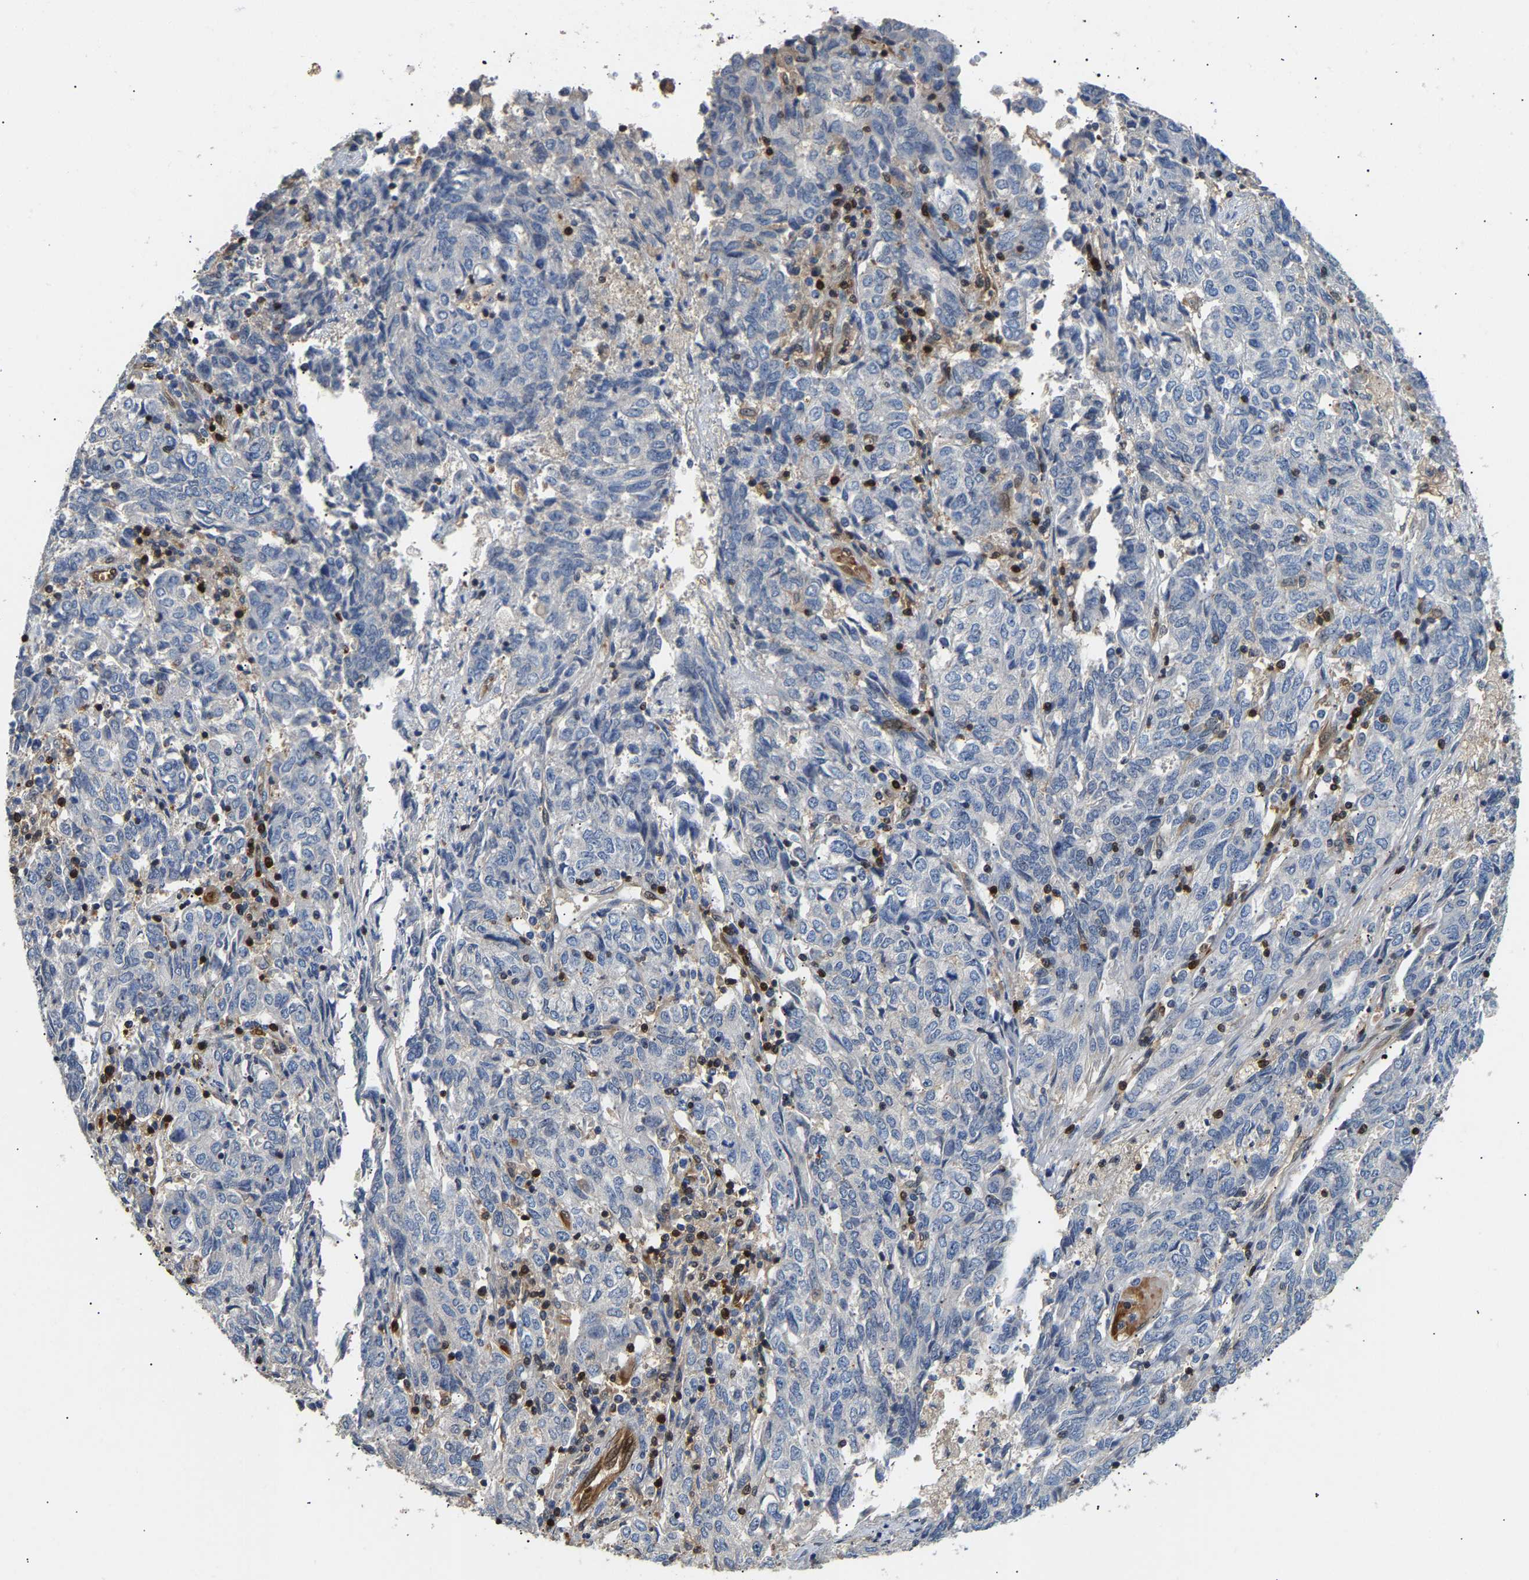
{"staining": {"intensity": "negative", "quantity": "none", "location": "none"}, "tissue": "endometrial cancer", "cell_type": "Tumor cells", "image_type": "cancer", "snomed": [{"axis": "morphology", "description": "Adenocarcinoma, NOS"}, {"axis": "topography", "description": "Endometrium"}], "caption": "Endometrial adenocarcinoma was stained to show a protein in brown. There is no significant staining in tumor cells.", "gene": "GIMAP7", "patient": {"sex": "female", "age": 80}}